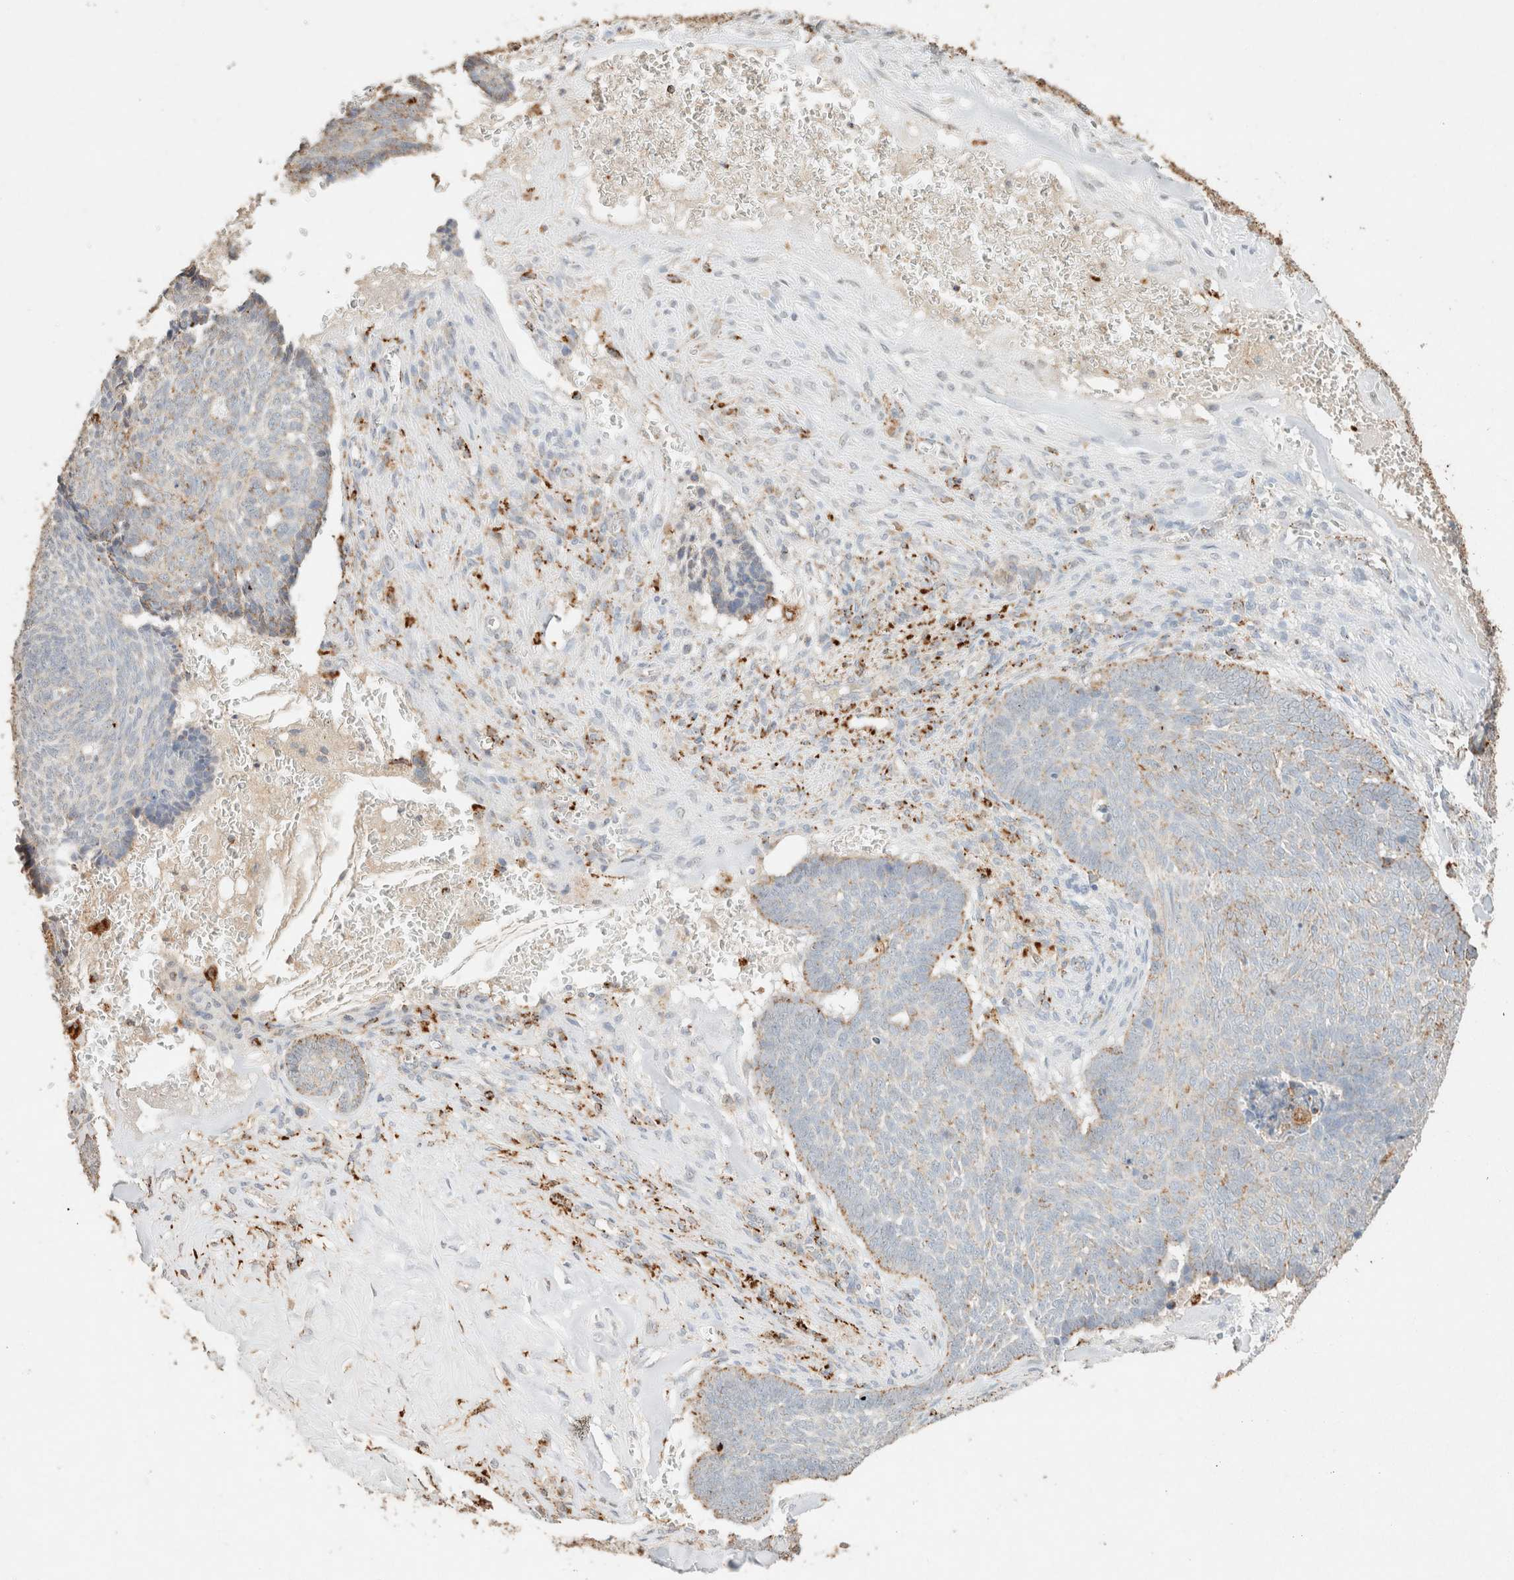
{"staining": {"intensity": "moderate", "quantity": "<25%", "location": "cytoplasmic/membranous"}, "tissue": "skin cancer", "cell_type": "Tumor cells", "image_type": "cancer", "snomed": [{"axis": "morphology", "description": "Basal cell carcinoma"}, {"axis": "topography", "description": "Skin"}], "caption": "High-power microscopy captured an IHC image of skin cancer (basal cell carcinoma), revealing moderate cytoplasmic/membranous expression in about <25% of tumor cells. The staining was performed using DAB to visualize the protein expression in brown, while the nuclei were stained in blue with hematoxylin (Magnification: 20x).", "gene": "CTSC", "patient": {"sex": "male", "age": 84}}